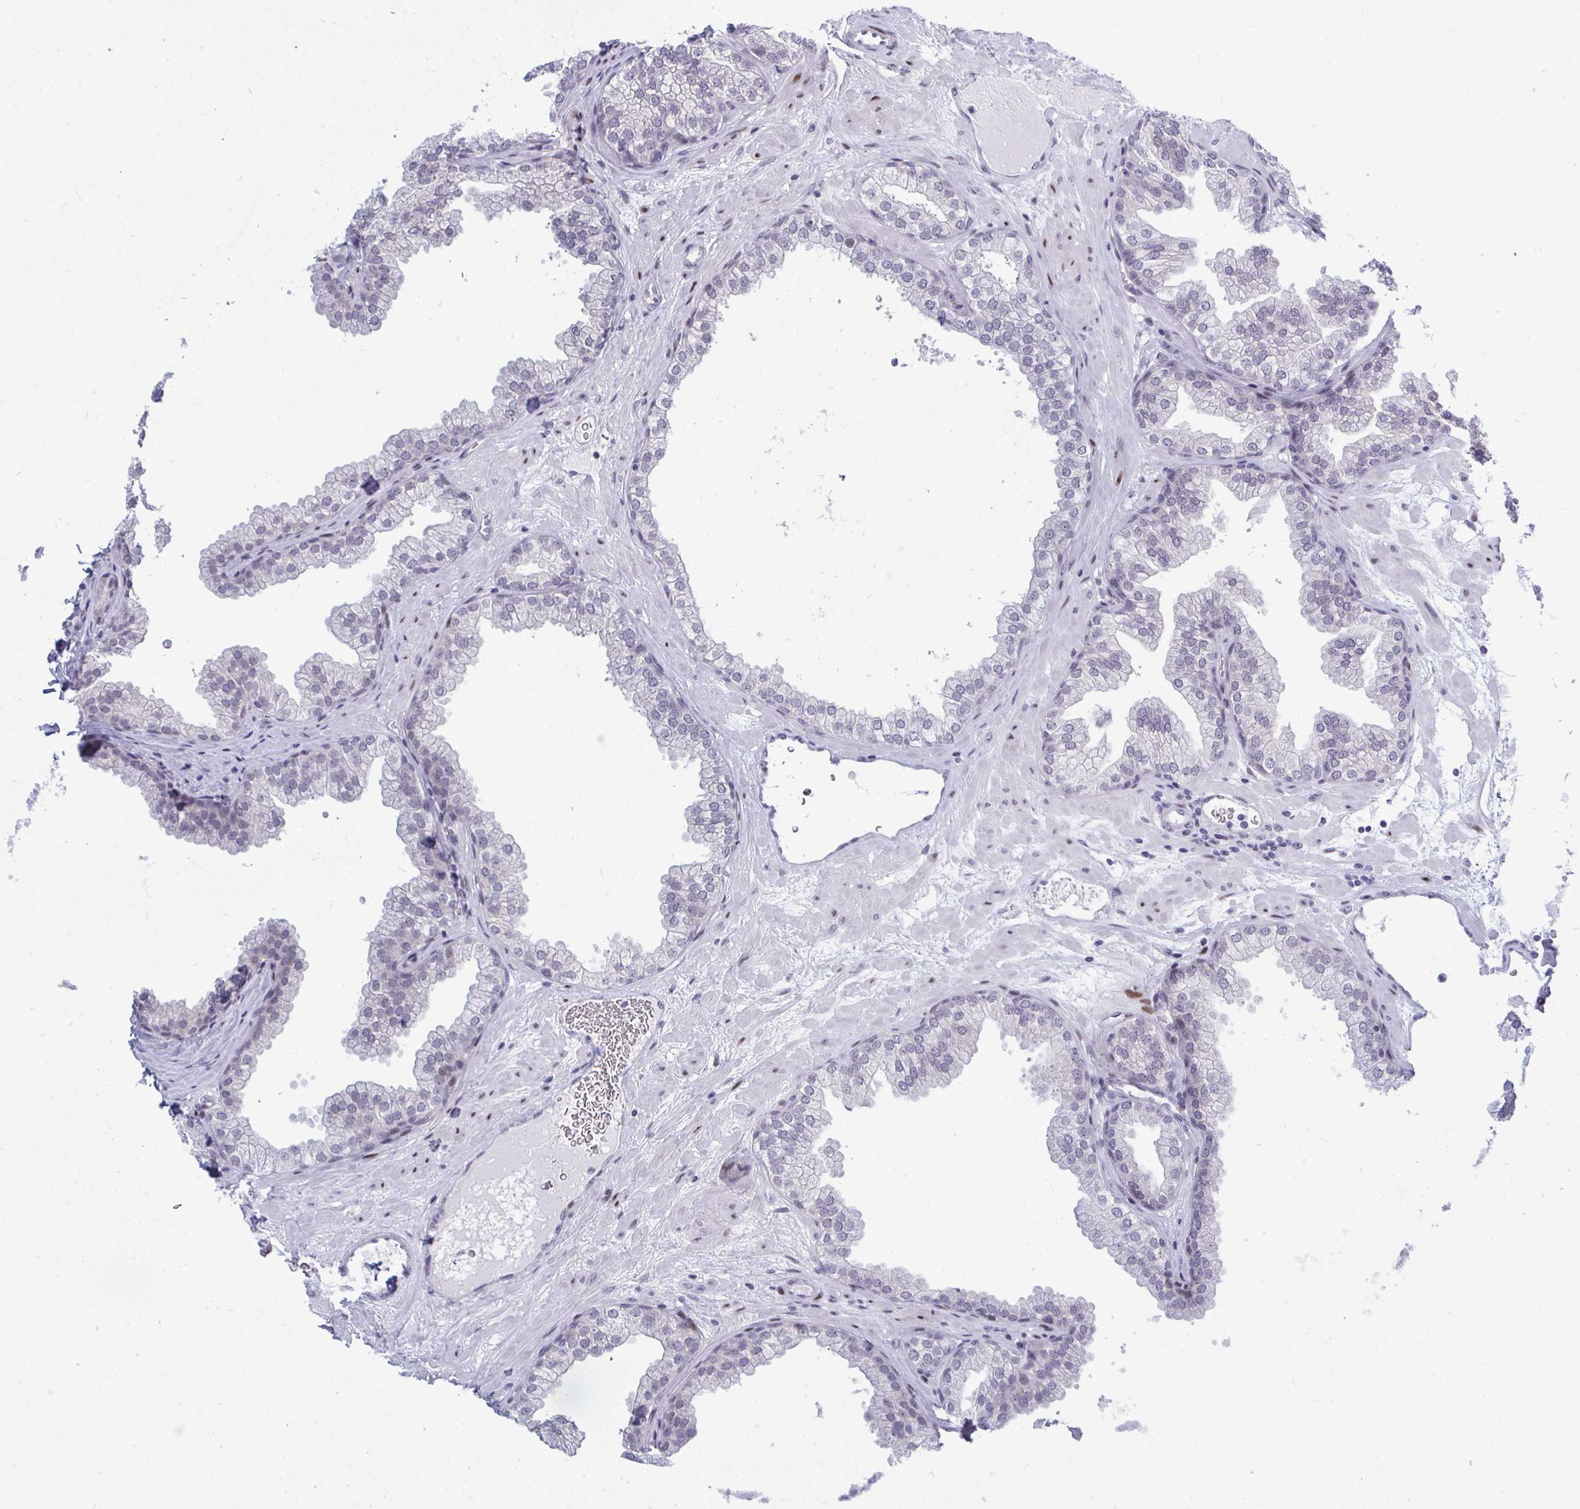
{"staining": {"intensity": "negative", "quantity": "none", "location": "none"}, "tissue": "prostate", "cell_type": "Glandular cells", "image_type": "normal", "snomed": [{"axis": "morphology", "description": "Normal tissue, NOS"}, {"axis": "topography", "description": "Prostate"}], "caption": "A high-resolution histopathology image shows immunohistochemistry (IHC) staining of normal prostate, which reveals no significant expression in glandular cells. (DAB immunohistochemistry (IHC) visualized using brightfield microscopy, high magnification).", "gene": "TAB1", "patient": {"sex": "male", "age": 37}}